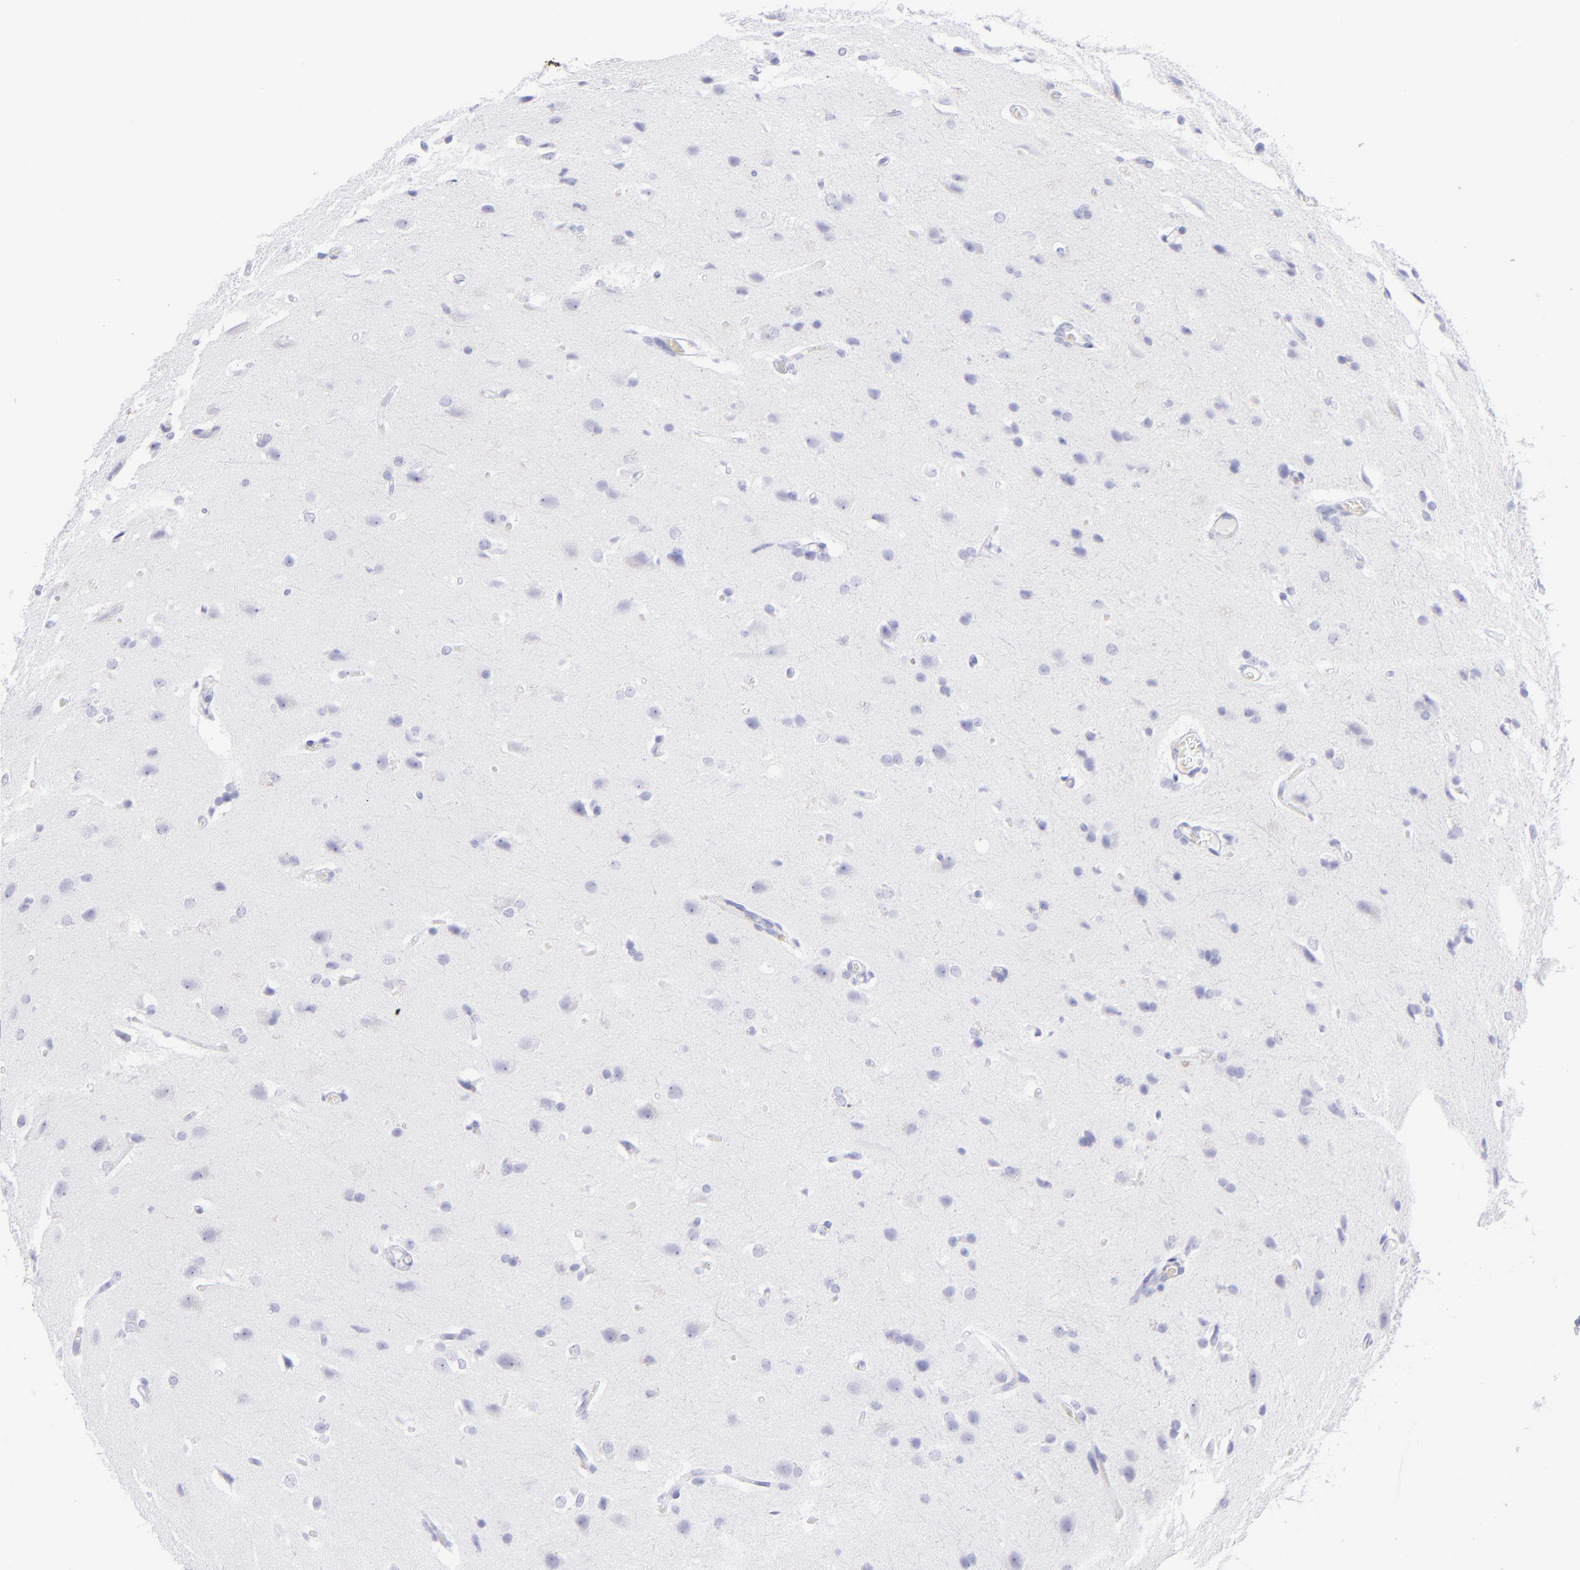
{"staining": {"intensity": "negative", "quantity": "none", "location": "none"}, "tissue": "glioma", "cell_type": "Tumor cells", "image_type": "cancer", "snomed": [{"axis": "morphology", "description": "Glioma, malignant, High grade"}, {"axis": "topography", "description": "Brain"}], "caption": "Glioma was stained to show a protein in brown. There is no significant expression in tumor cells.", "gene": "CD69", "patient": {"sex": "male", "age": 68}}